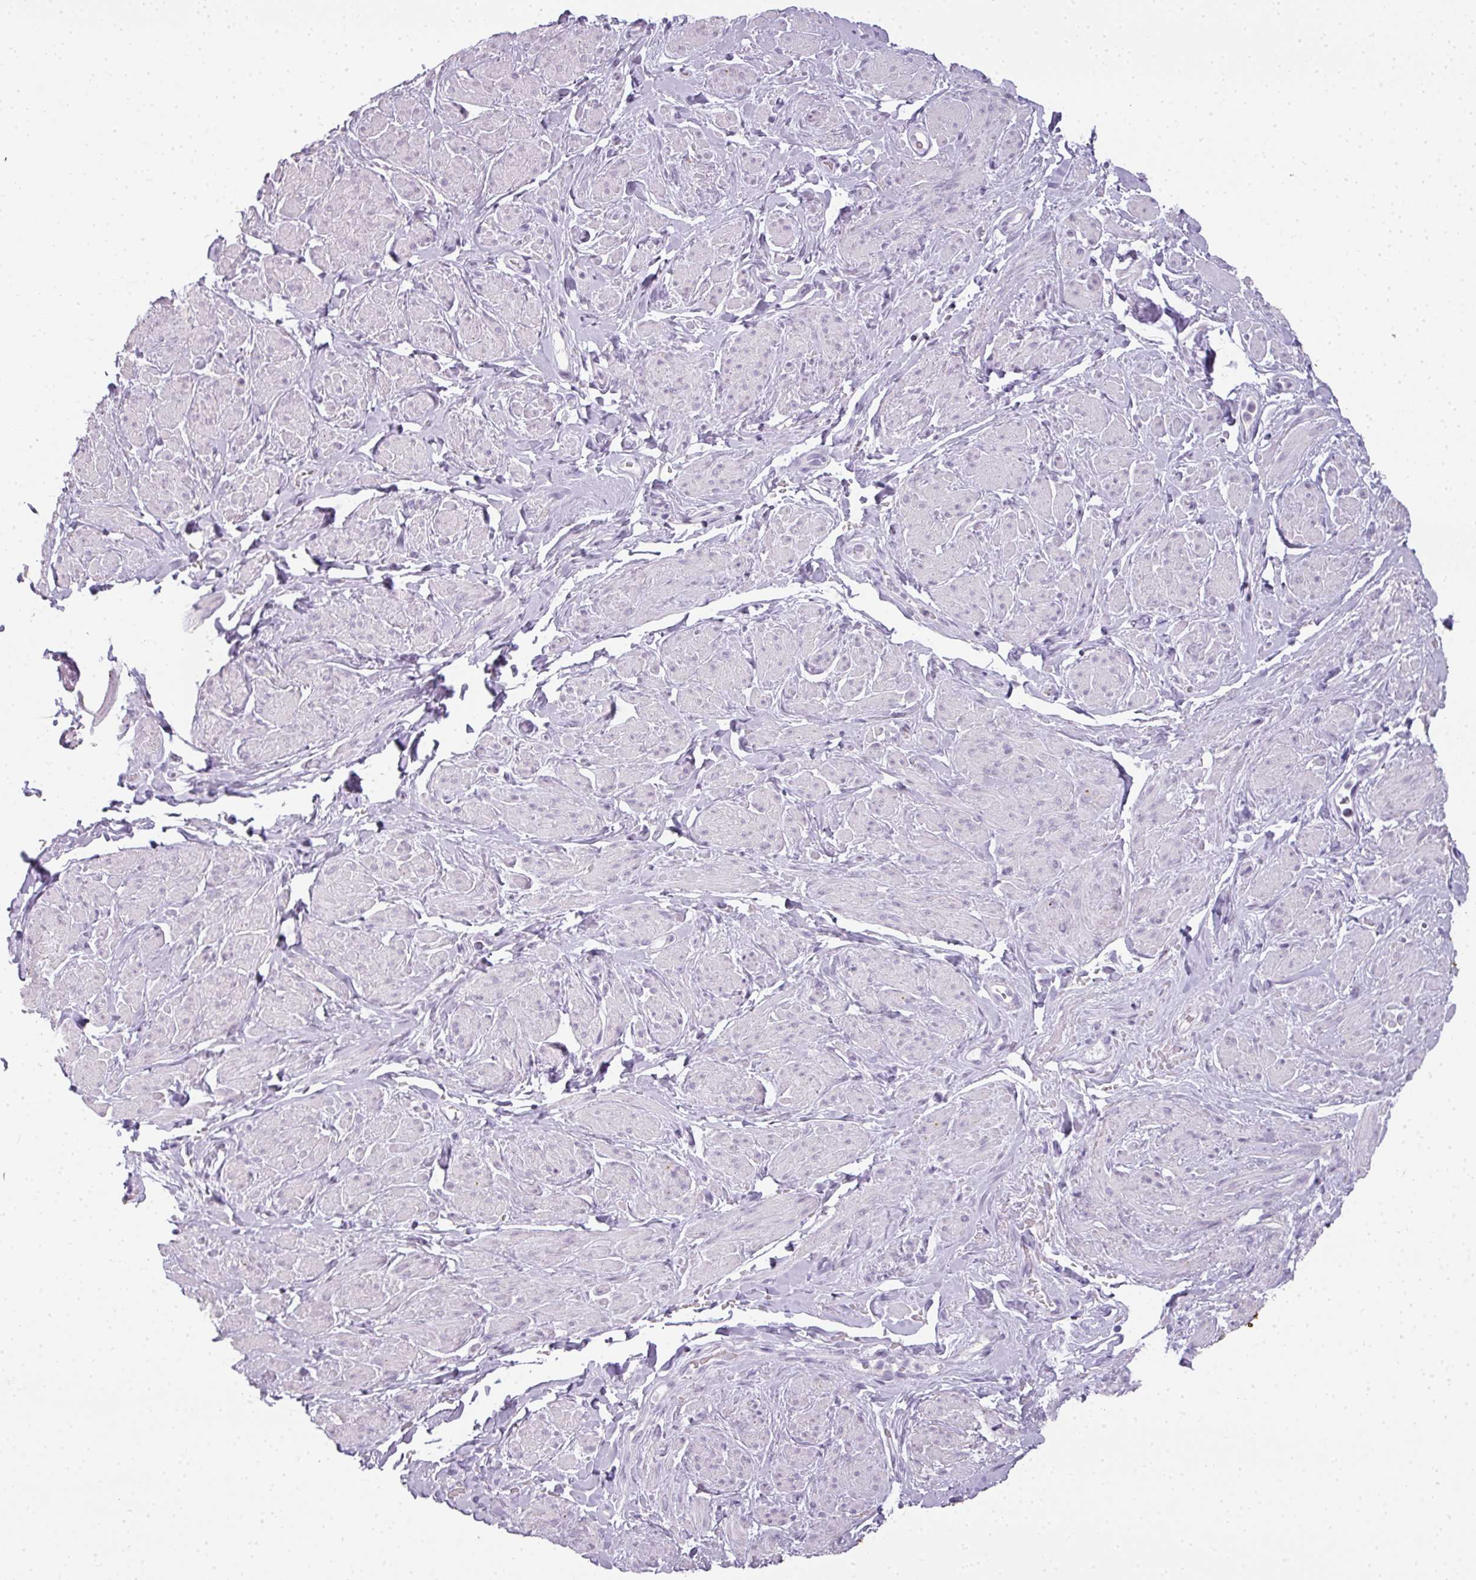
{"staining": {"intensity": "negative", "quantity": "none", "location": "none"}, "tissue": "smooth muscle", "cell_type": "Smooth muscle cells", "image_type": "normal", "snomed": [{"axis": "morphology", "description": "Normal tissue, NOS"}, {"axis": "topography", "description": "Smooth muscle"}, {"axis": "topography", "description": "Peripheral nerve tissue"}], "caption": "A histopathology image of smooth muscle stained for a protein exhibits no brown staining in smooth muscle cells. (Immunohistochemistry (ihc), brightfield microscopy, high magnification).", "gene": "RBMY1A1", "patient": {"sex": "male", "age": 69}}